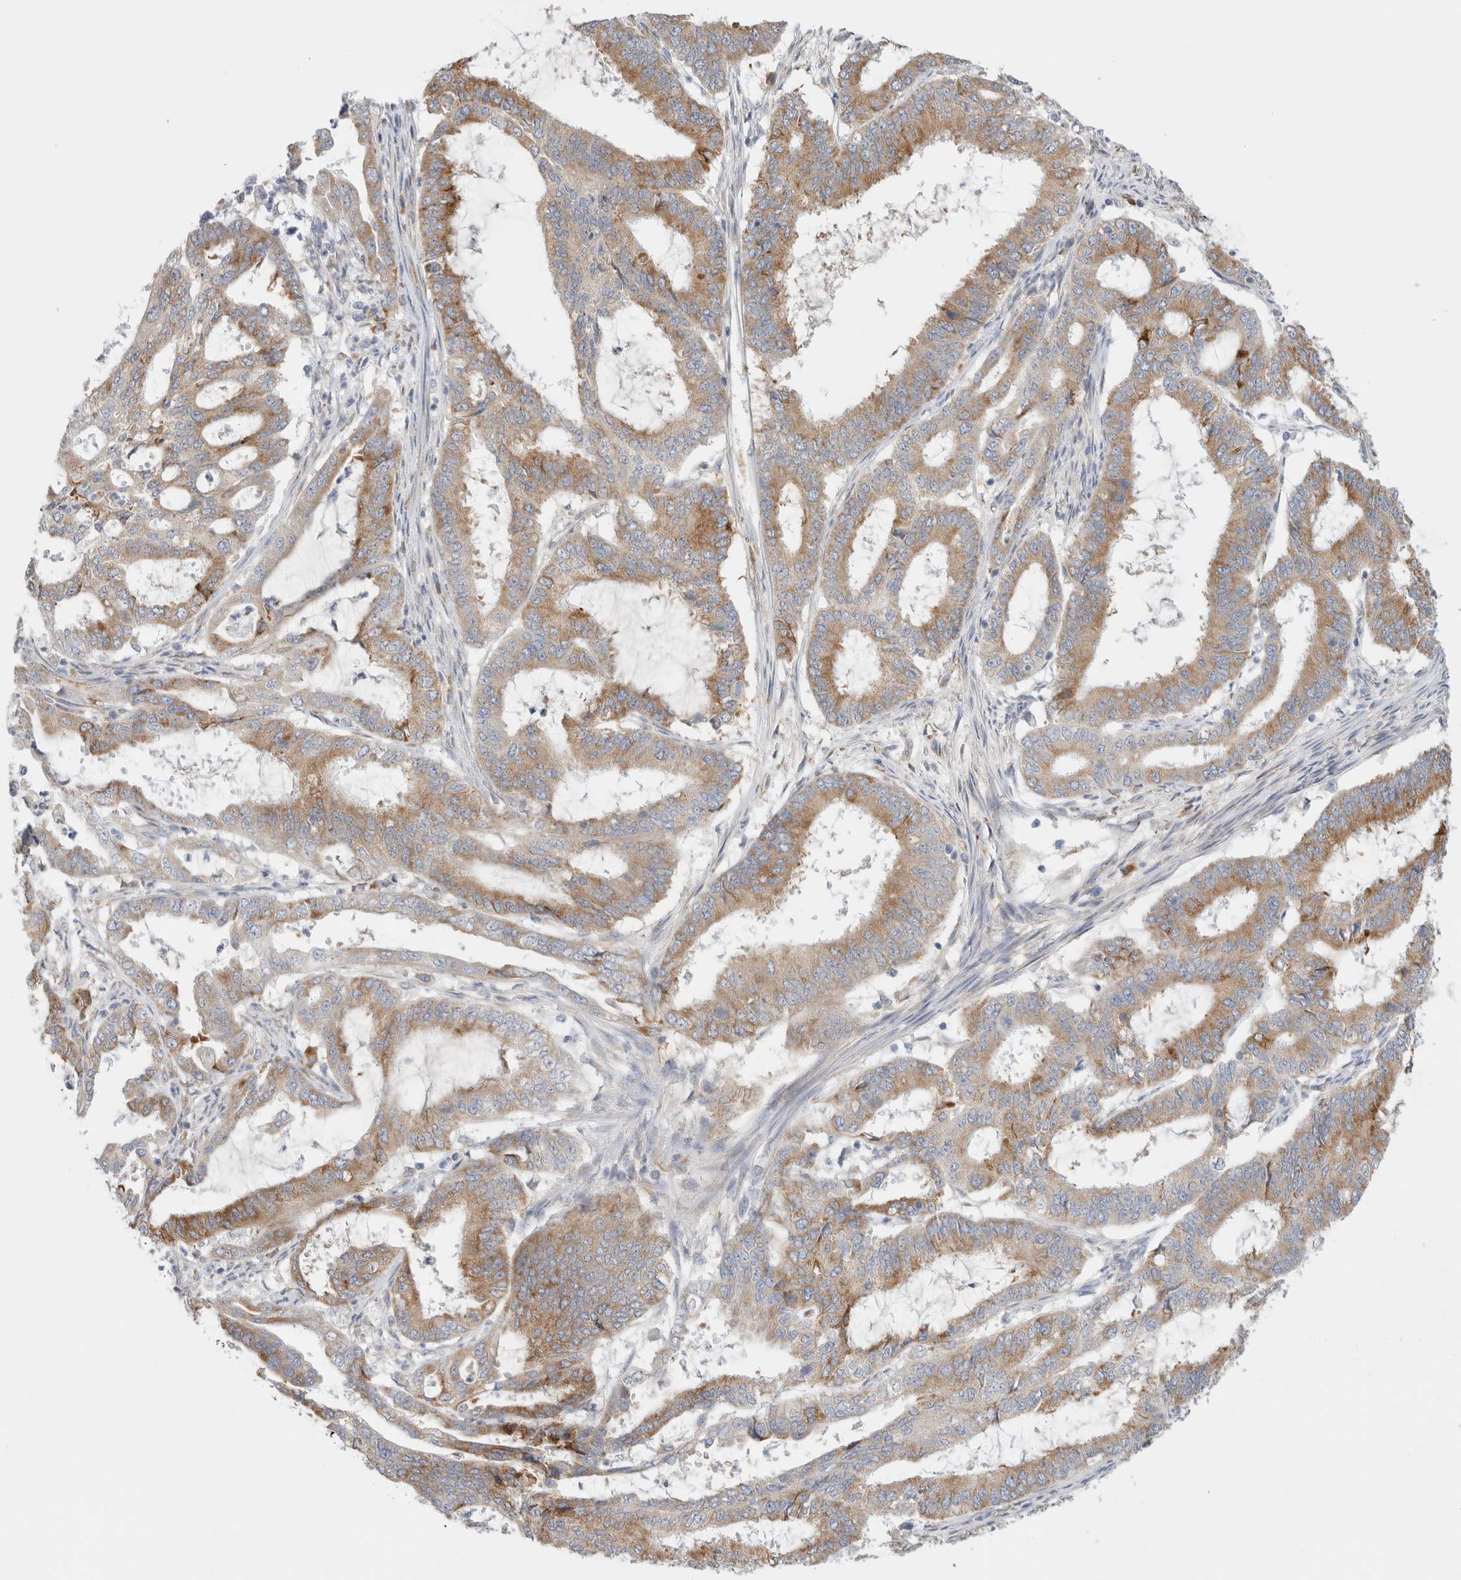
{"staining": {"intensity": "moderate", "quantity": ">75%", "location": "cytoplasmic/membranous"}, "tissue": "endometrial cancer", "cell_type": "Tumor cells", "image_type": "cancer", "snomed": [{"axis": "morphology", "description": "Adenocarcinoma, NOS"}, {"axis": "topography", "description": "Endometrium"}], "caption": "A photomicrograph of human endometrial cancer (adenocarcinoma) stained for a protein displays moderate cytoplasmic/membranous brown staining in tumor cells.", "gene": "CSK", "patient": {"sex": "female", "age": 51}}